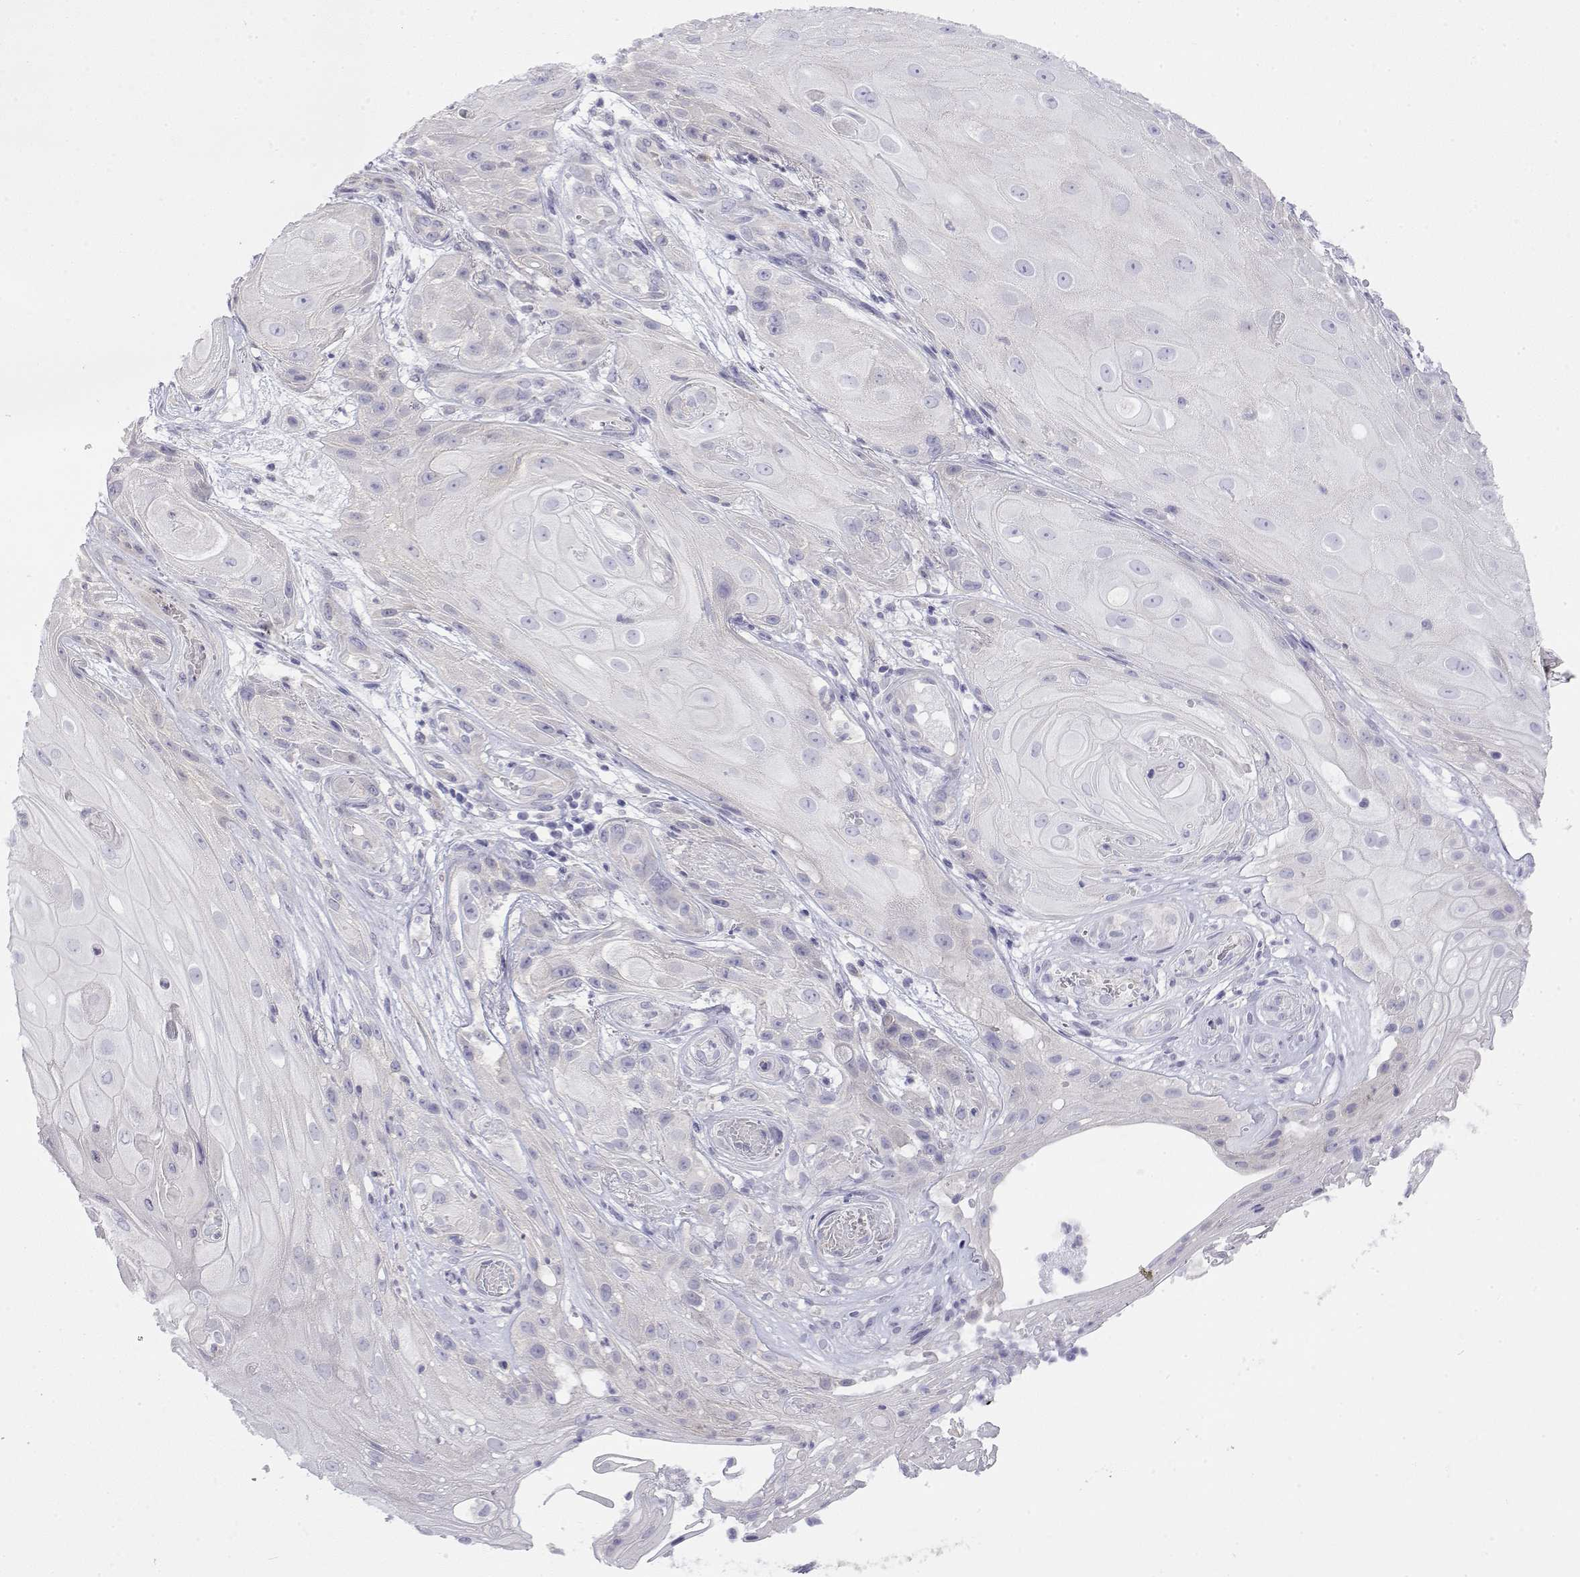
{"staining": {"intensity": "negative", "quantity": "none", "location": "none"}, "tissue": "skin cancer", "cell_type": "Tumor cells", "image_type": "cancer", "snomed": [{"axis": "morphology", "description": "Squamous cell carcinoma, NOS"}, {"axis": "topography", "description": "Skin"}], "caption": "A micrograph of squamous cell carcinoma (skin) stained for a protein shows no brown staining in tumor cells. (DAB (3,3'-diaminobenzidine) immunohistochemistry (IHC) visualized using brightfield microscopy, high magnification).", "gene": "LY6D", "patient": {"sex": "male", "age": 62}}